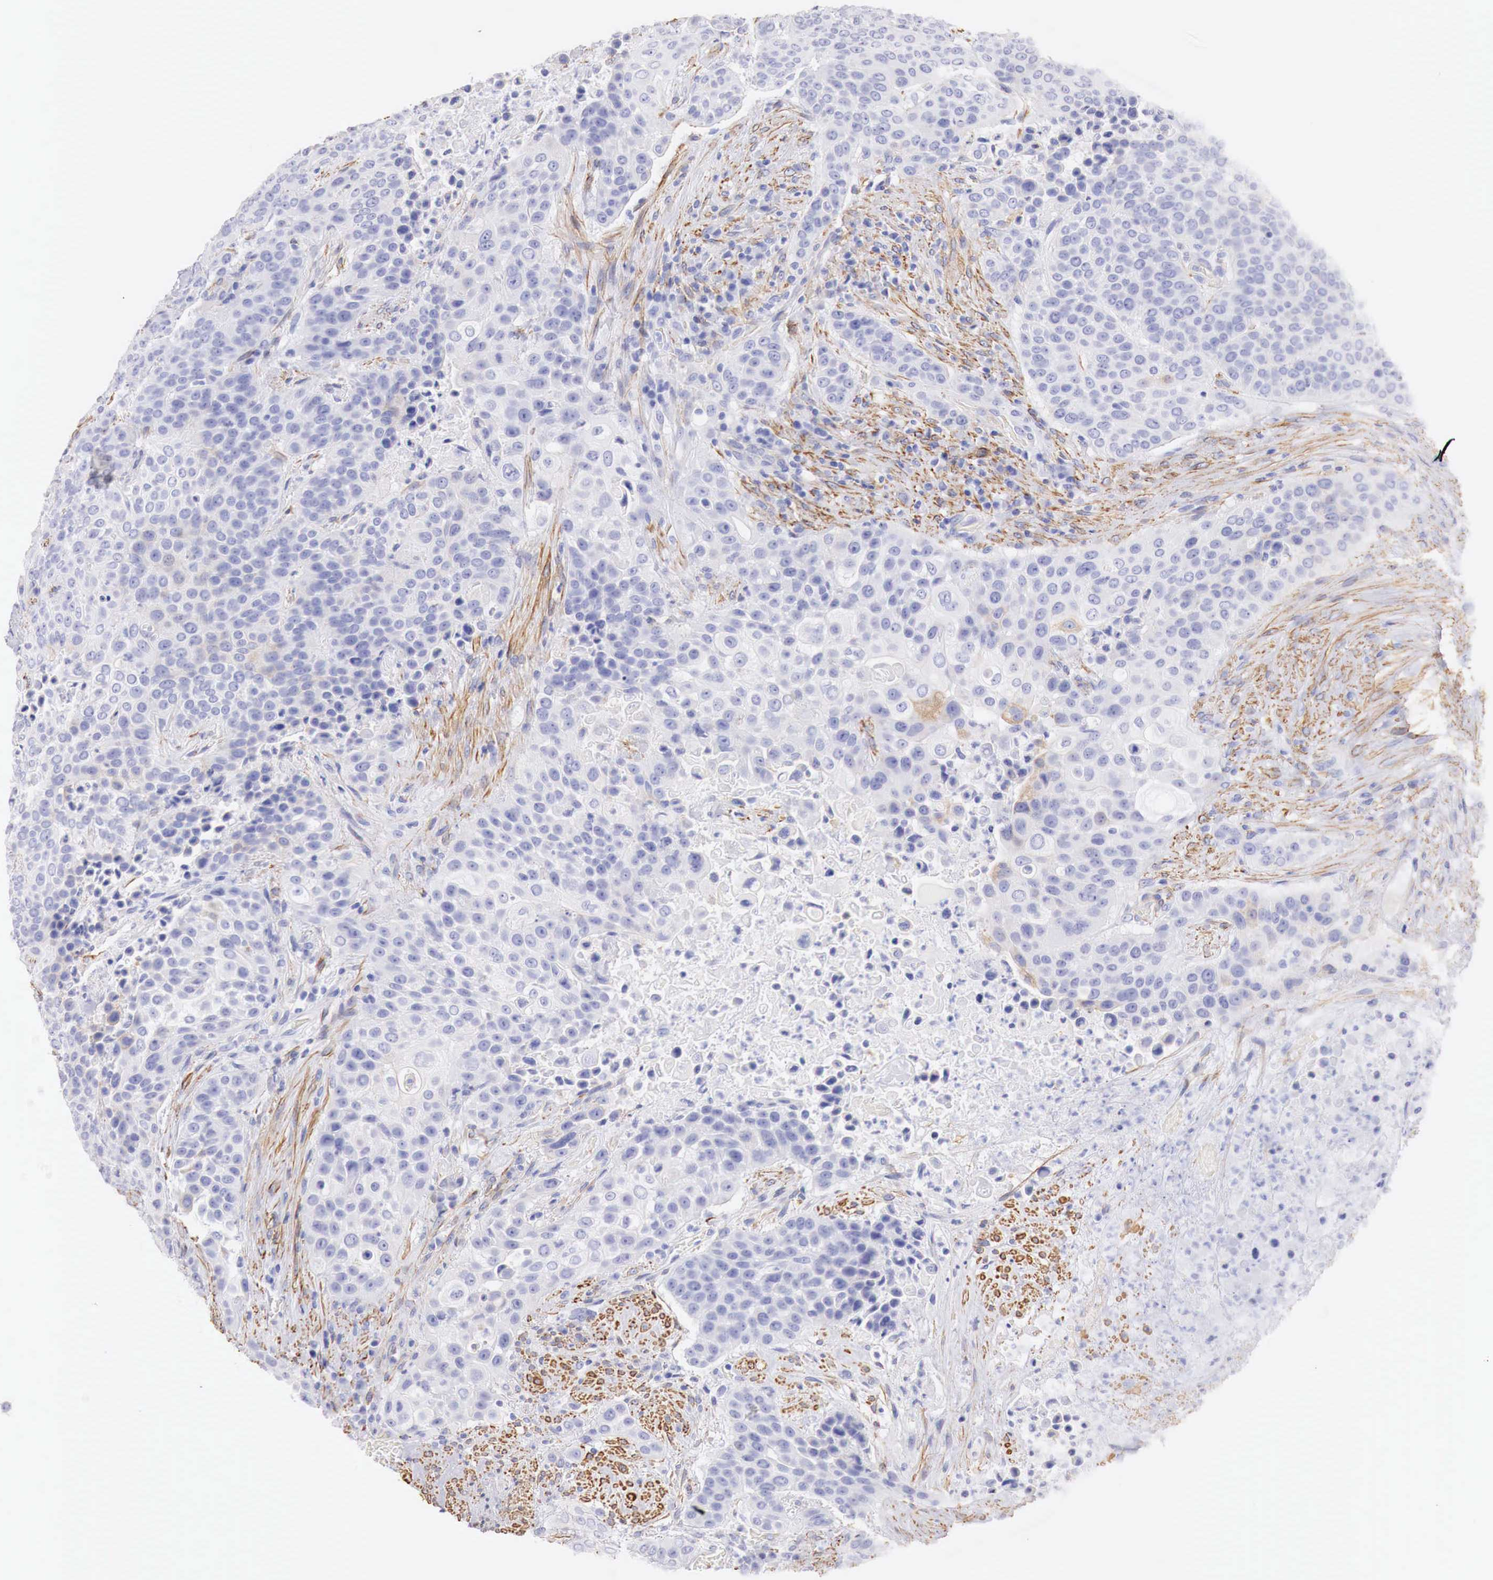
{"staining": {"intensity": "weak", "quantity": "25%-75%", "location": "cytoplasmic/membranous"}, "tissue": "urothelial cancer", "cell_type": "Tumor cells", "image_type": "cancer", "snomed": [{"axis": "morphology", "description": "Urothelial carcinoma, High grade"}, {"axis": "topography", "description": "Urinary bladder"}], "caption": "Immunohistochemistry (IHC) (DAB (3,3'-diaminobenzidine)) staining of human urothelial carcinoma (high-grade) reveals weak cytoplasmic/membranous protein positivity in about 25%-75% of tumor cells.", "gene": "TPM1", "patient": {"sex": "male", "age": 74}}